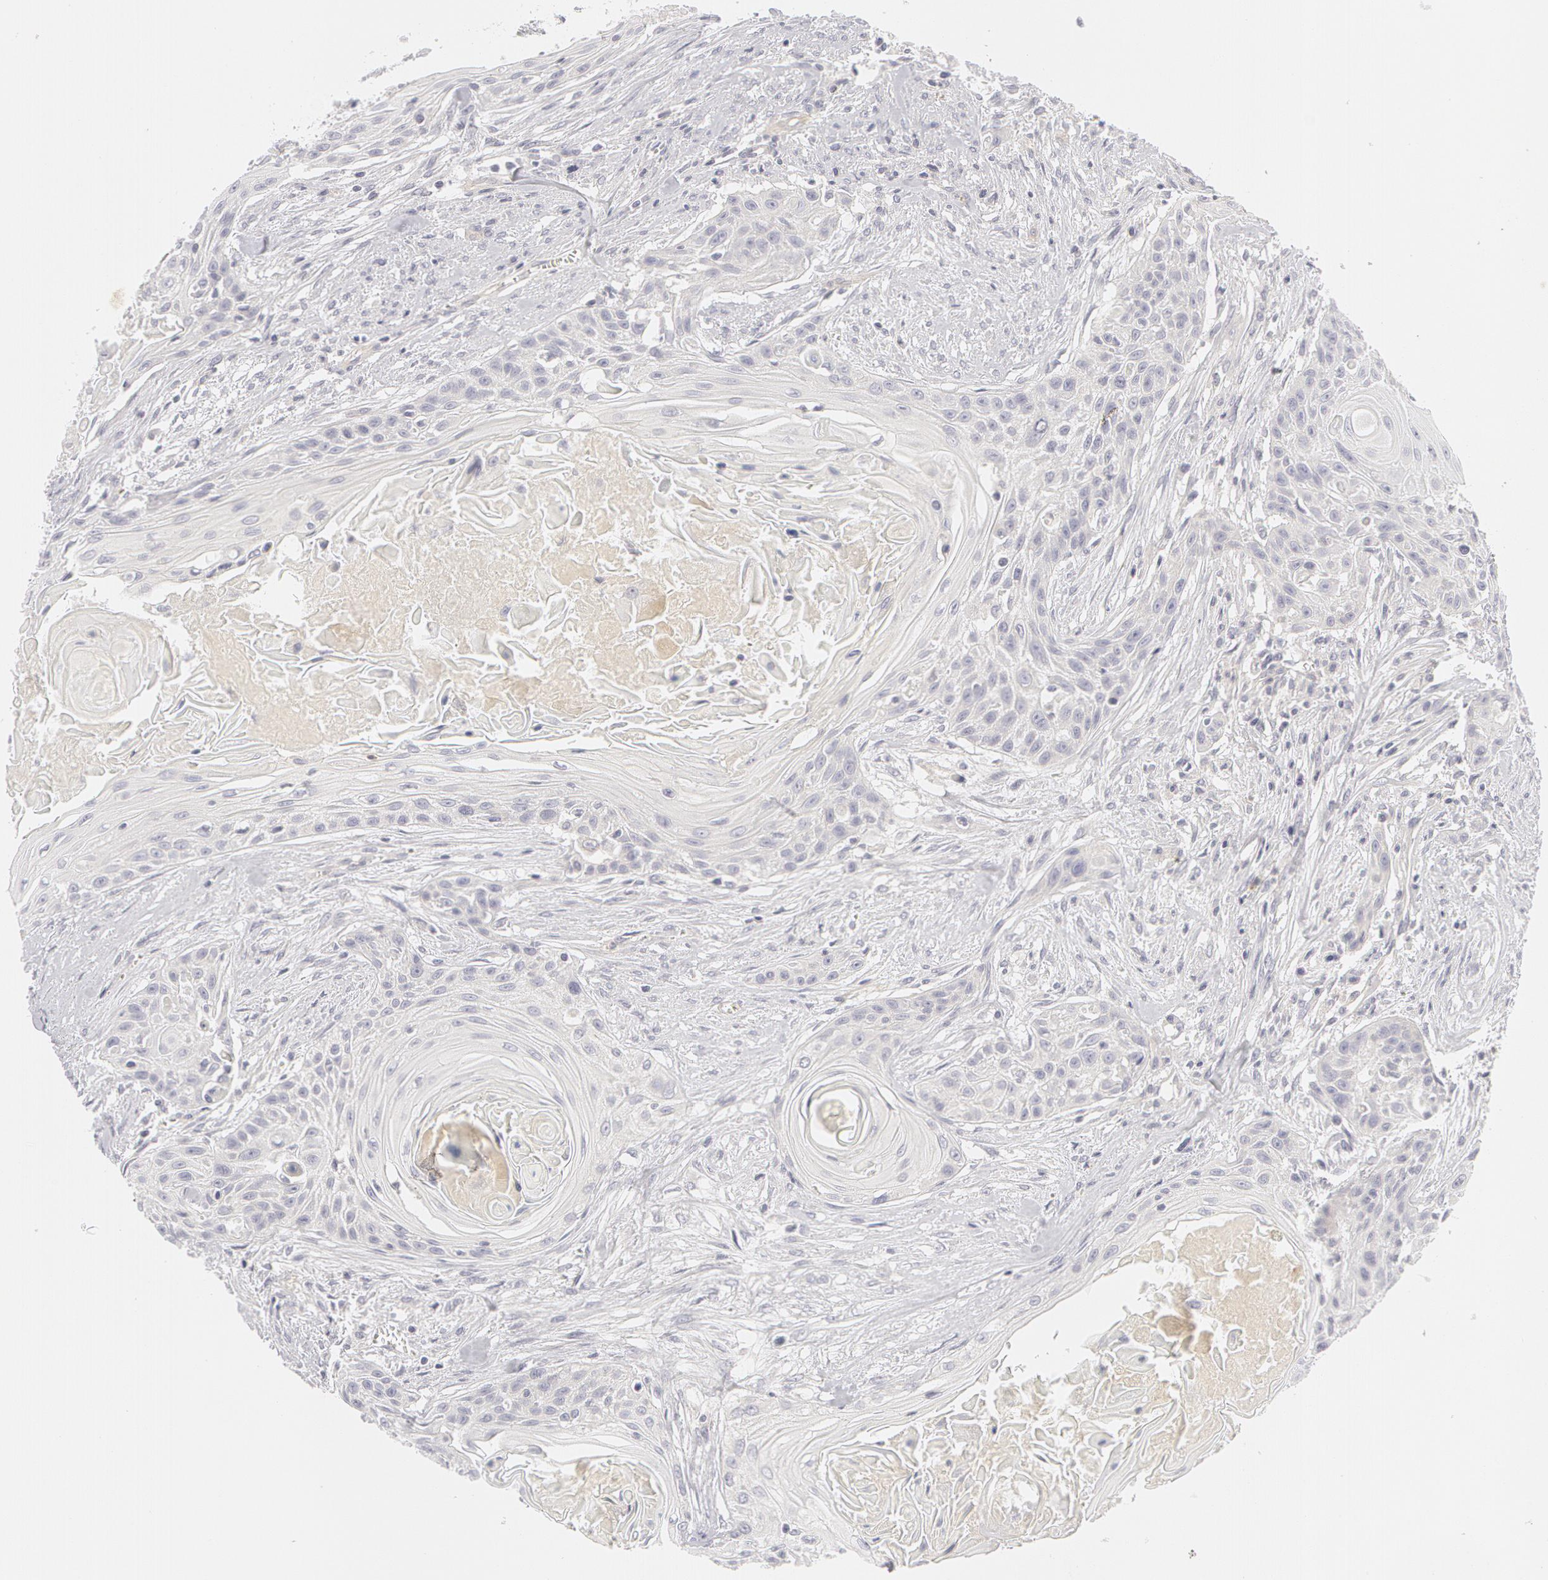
{"staining": {"intensity": "negative", "quantity": "none", "location": "none"}, "tissue": "head and neck cancer", "cell_type": "Tumor cells", "image_type": "cancer", "snomed": [{"axis": "morphology", "description": "Squamous cell carcinoma, NOS"}, {"axis": "morphology", "description": "Squamous cell carcinoma, metastatic, NOS"}, {"axis": "topography", "description": "Lymph node"}, {"axis": "topography", "description": "Salivary gland"}, {"axis": "topography", "description": "Head-Neck"}], "caption": "A histopathology image of human head and neck cancer (squamous cell carcinoma) is negative for staining in tumor cells.", "gene": "ABCB1", "patient": {"sex": "female", "age": 74}}